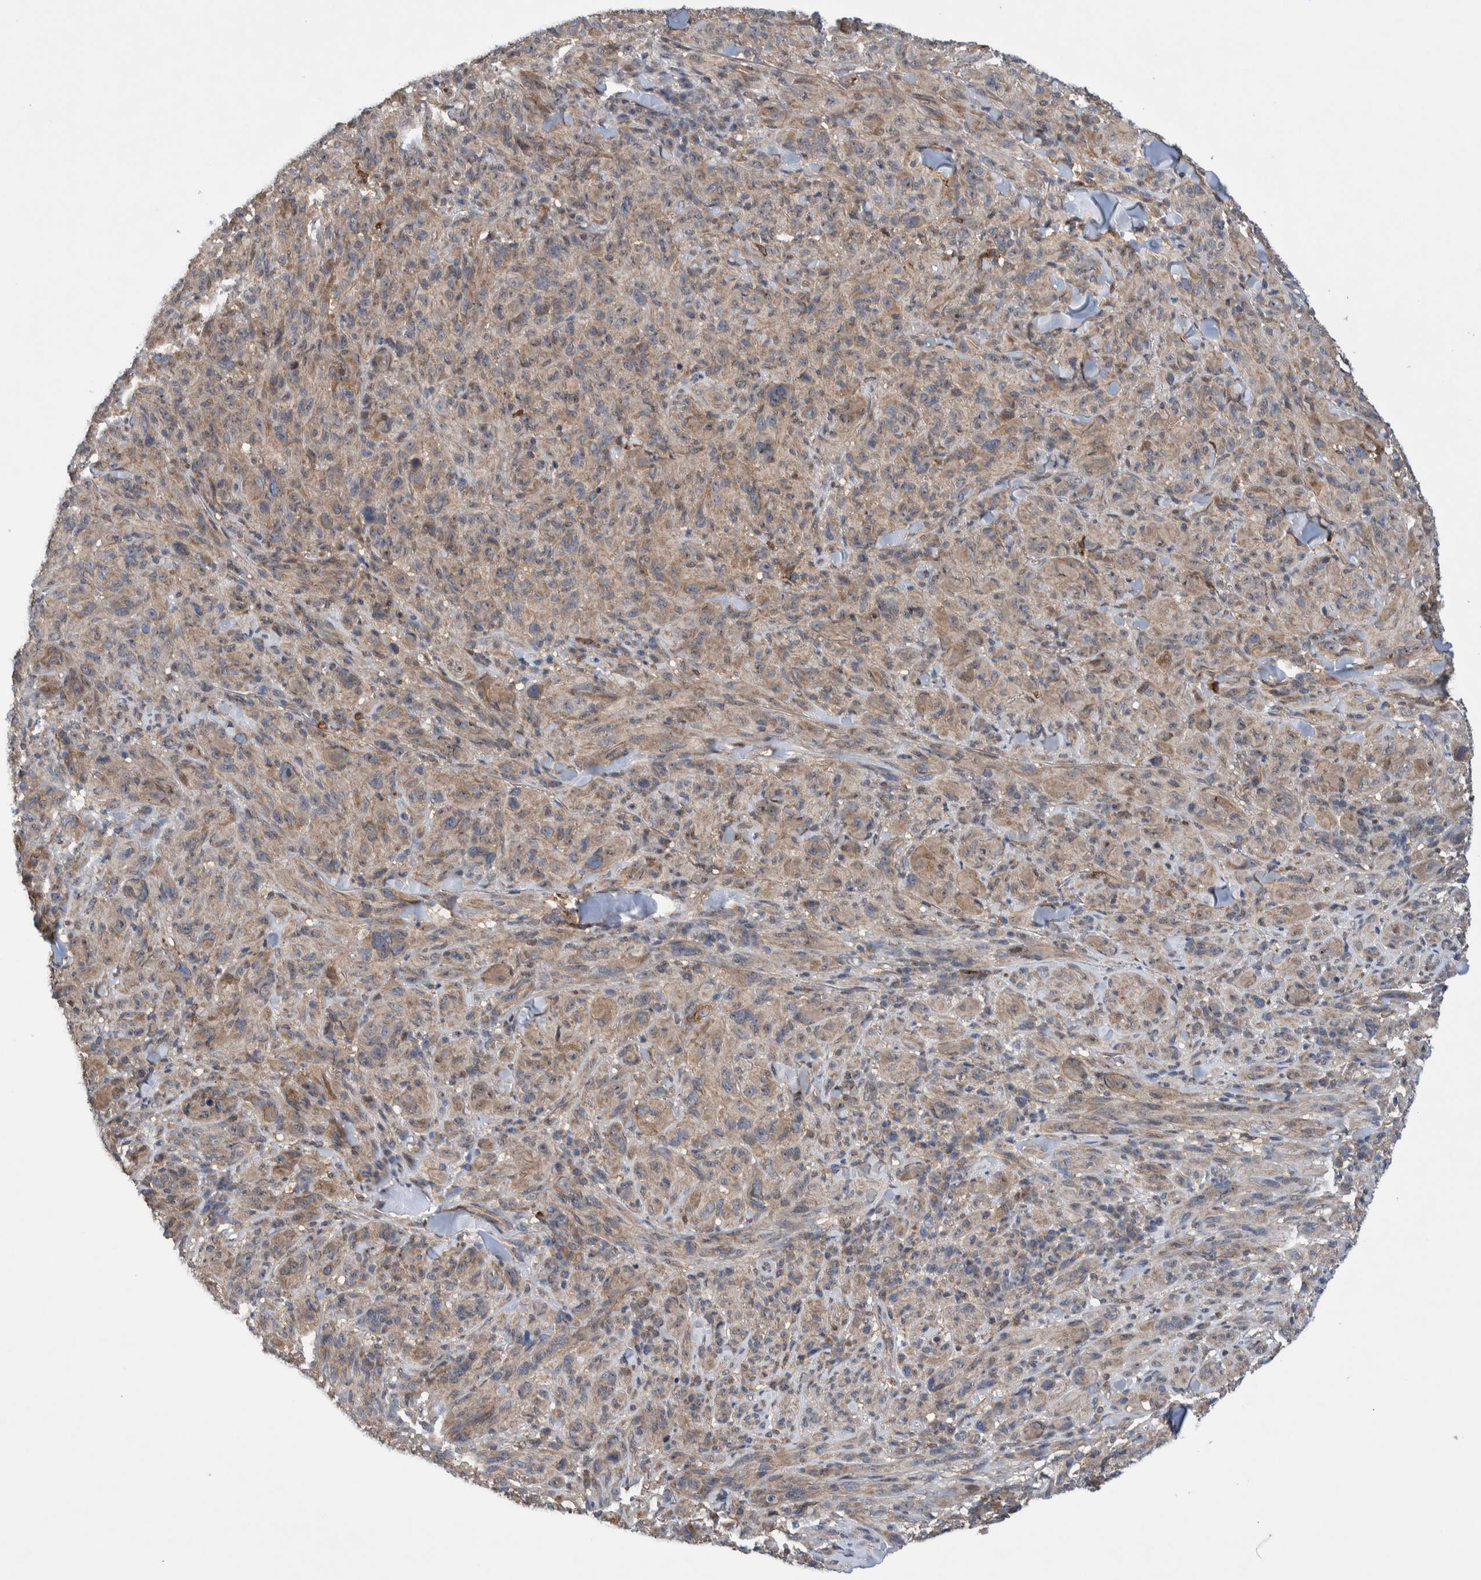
{"staining": {"intensity": "weak", "quantity": ">75%", "location": "cytoplasmic/membranous"}, "tissue": "melanoma", "cell_type": "Tumor cells", "image_type": "cancer", "snomed": [{"axis": "morphology", "description": "Malignant melanoma, NOS"}, {"axis": "topography", "description": "Skin of head"}], "caption": "Protein expression analysis of malignant melanoma exhibits weak cytoplasmic/membranous positivity in approximately >75% of tumor cells.", "gene": "PIK3R6", "patient": {"sex": "male", "age": 96}}